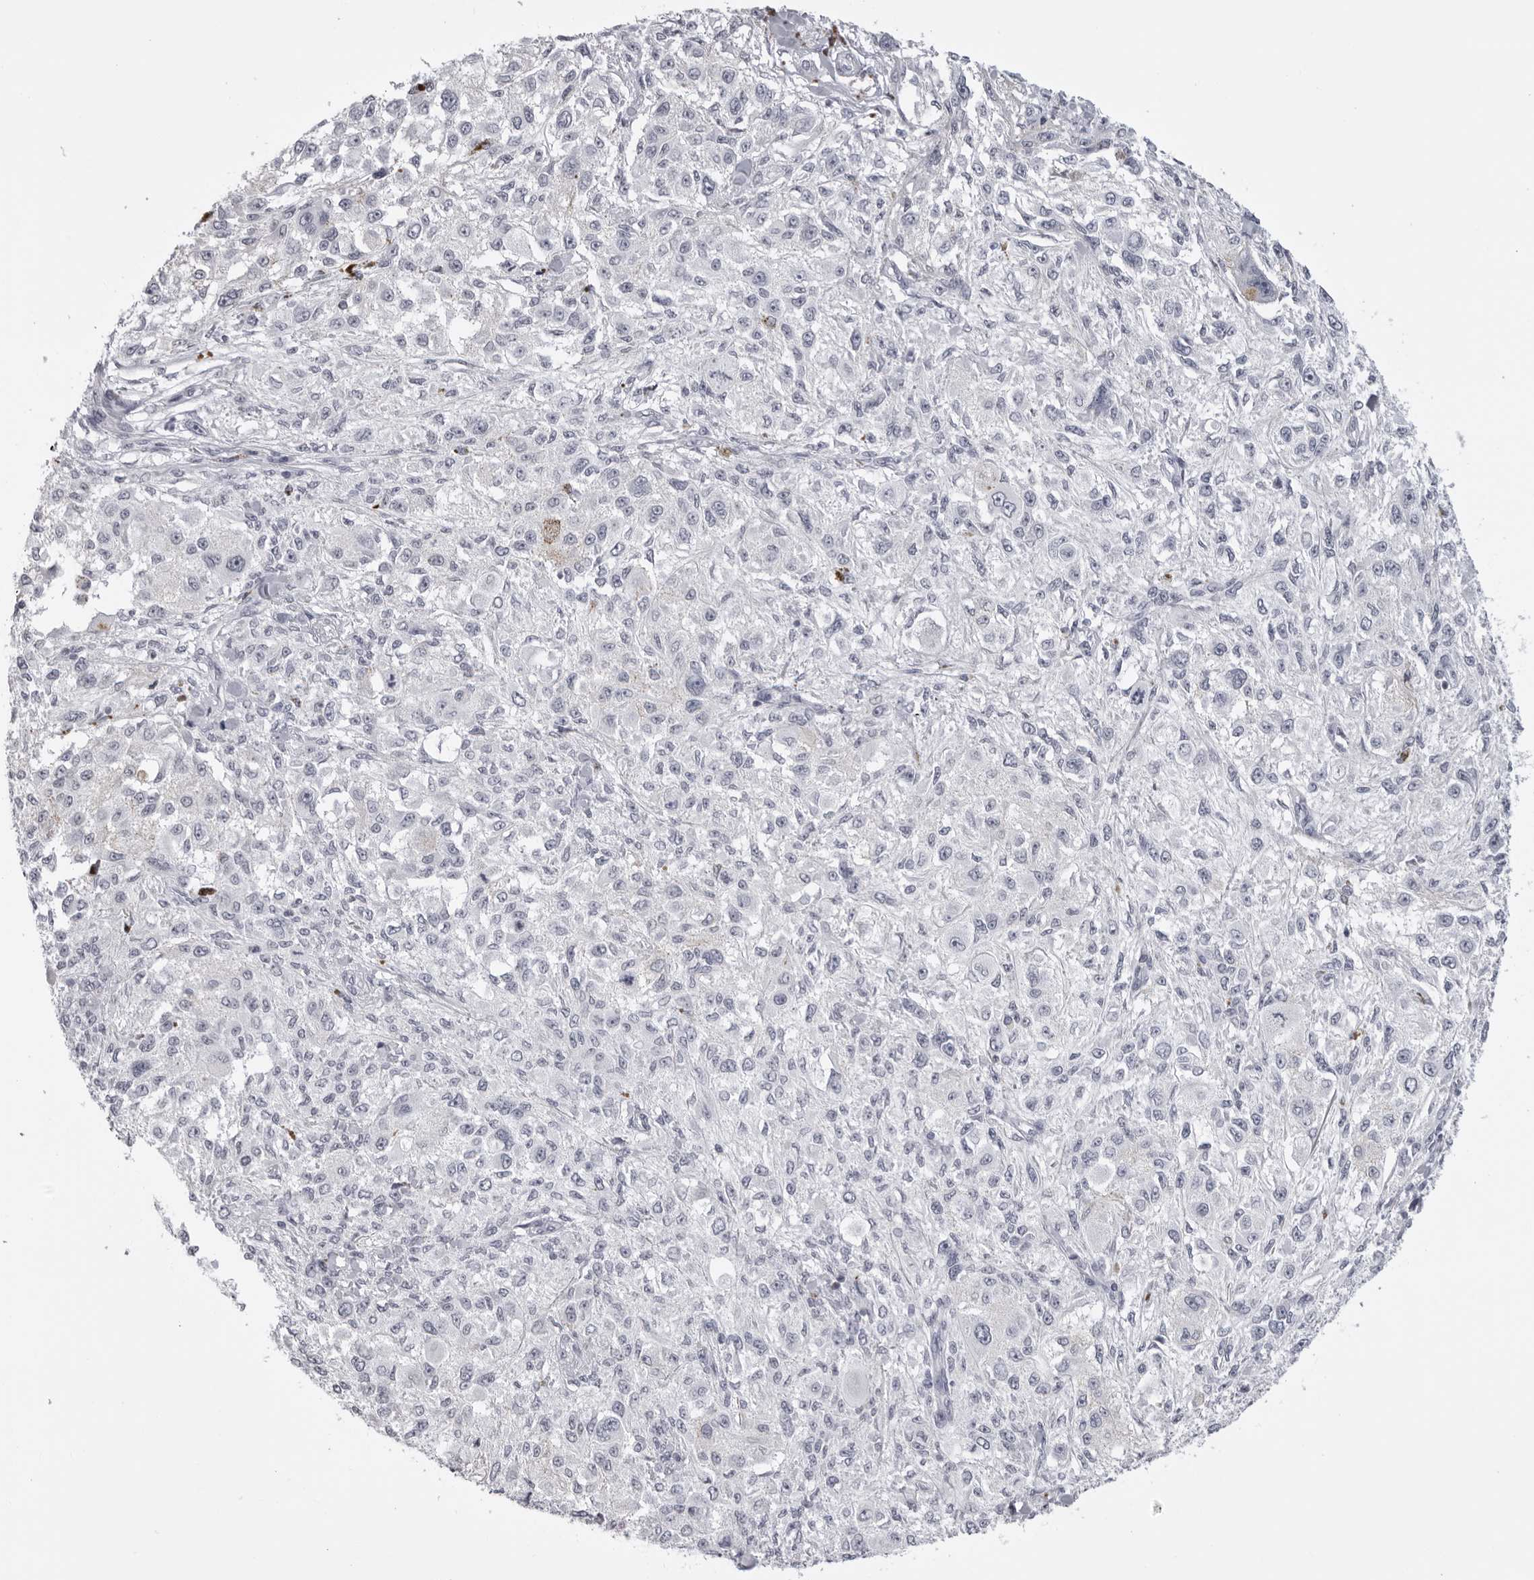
{"staining": {"intensity": "negative", "quantity": "none", "location": "none"}, "tissue": "melanoma", "cell_type": "Tumor cells", "image_type": "cancer", "snomed": [{"axis": "morphology", "description": "Necrosis, NOS"}, {"axis": "morphology", "description": "Malignant melanoma, NOS"}, {"axis": "topography", "description": "Skin"}], "caption": "IHC of human malignant melanoma displays no staining in tumor cells.", "gene": "DNALI1", "patient": {"sex": "female", "age": 87}}